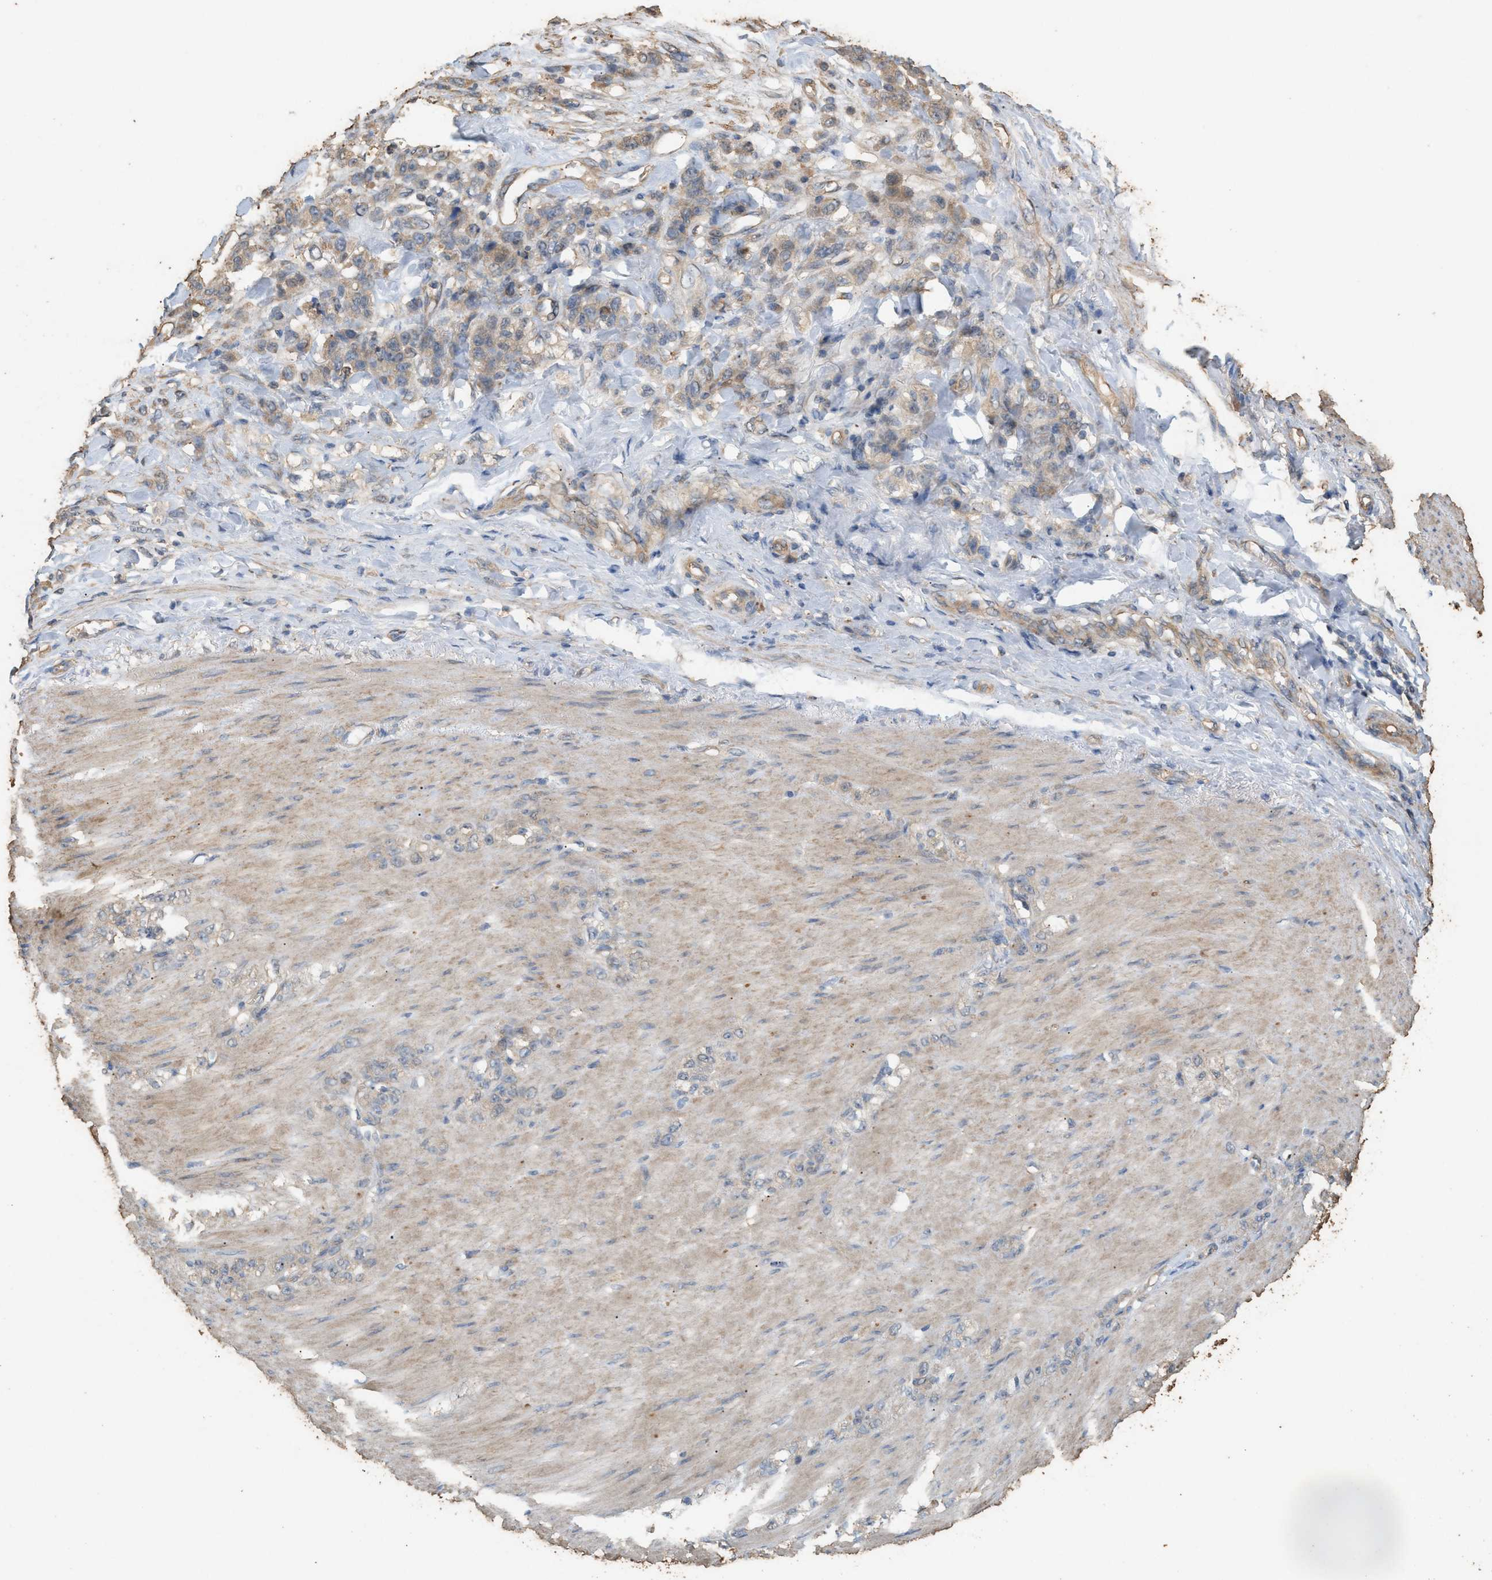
{"staining": {"intensity": "weak", "quantity": "25%-75%", "location": "cytoplasmic/membranous"}, "tissue": "stomach cancer", "cell_type": "Tumor cells", "image_type": "cancer", "snomed": [{"axis": "morphology", "description": "Normal tissue, NOS"}, {"axis": "morphology", "description": "Adenocarcinoma, NOS"}, {"axis": "topography", "description": "Stomach"}], "caption": "Stomach adenocarcinoma stained with a brown dye shows weak cytoplasmic/membranous positive expression in about 25%-75% of tumor cells.", "gene": "DCAF7", "patient": {"sex": "male", "age": 82}}